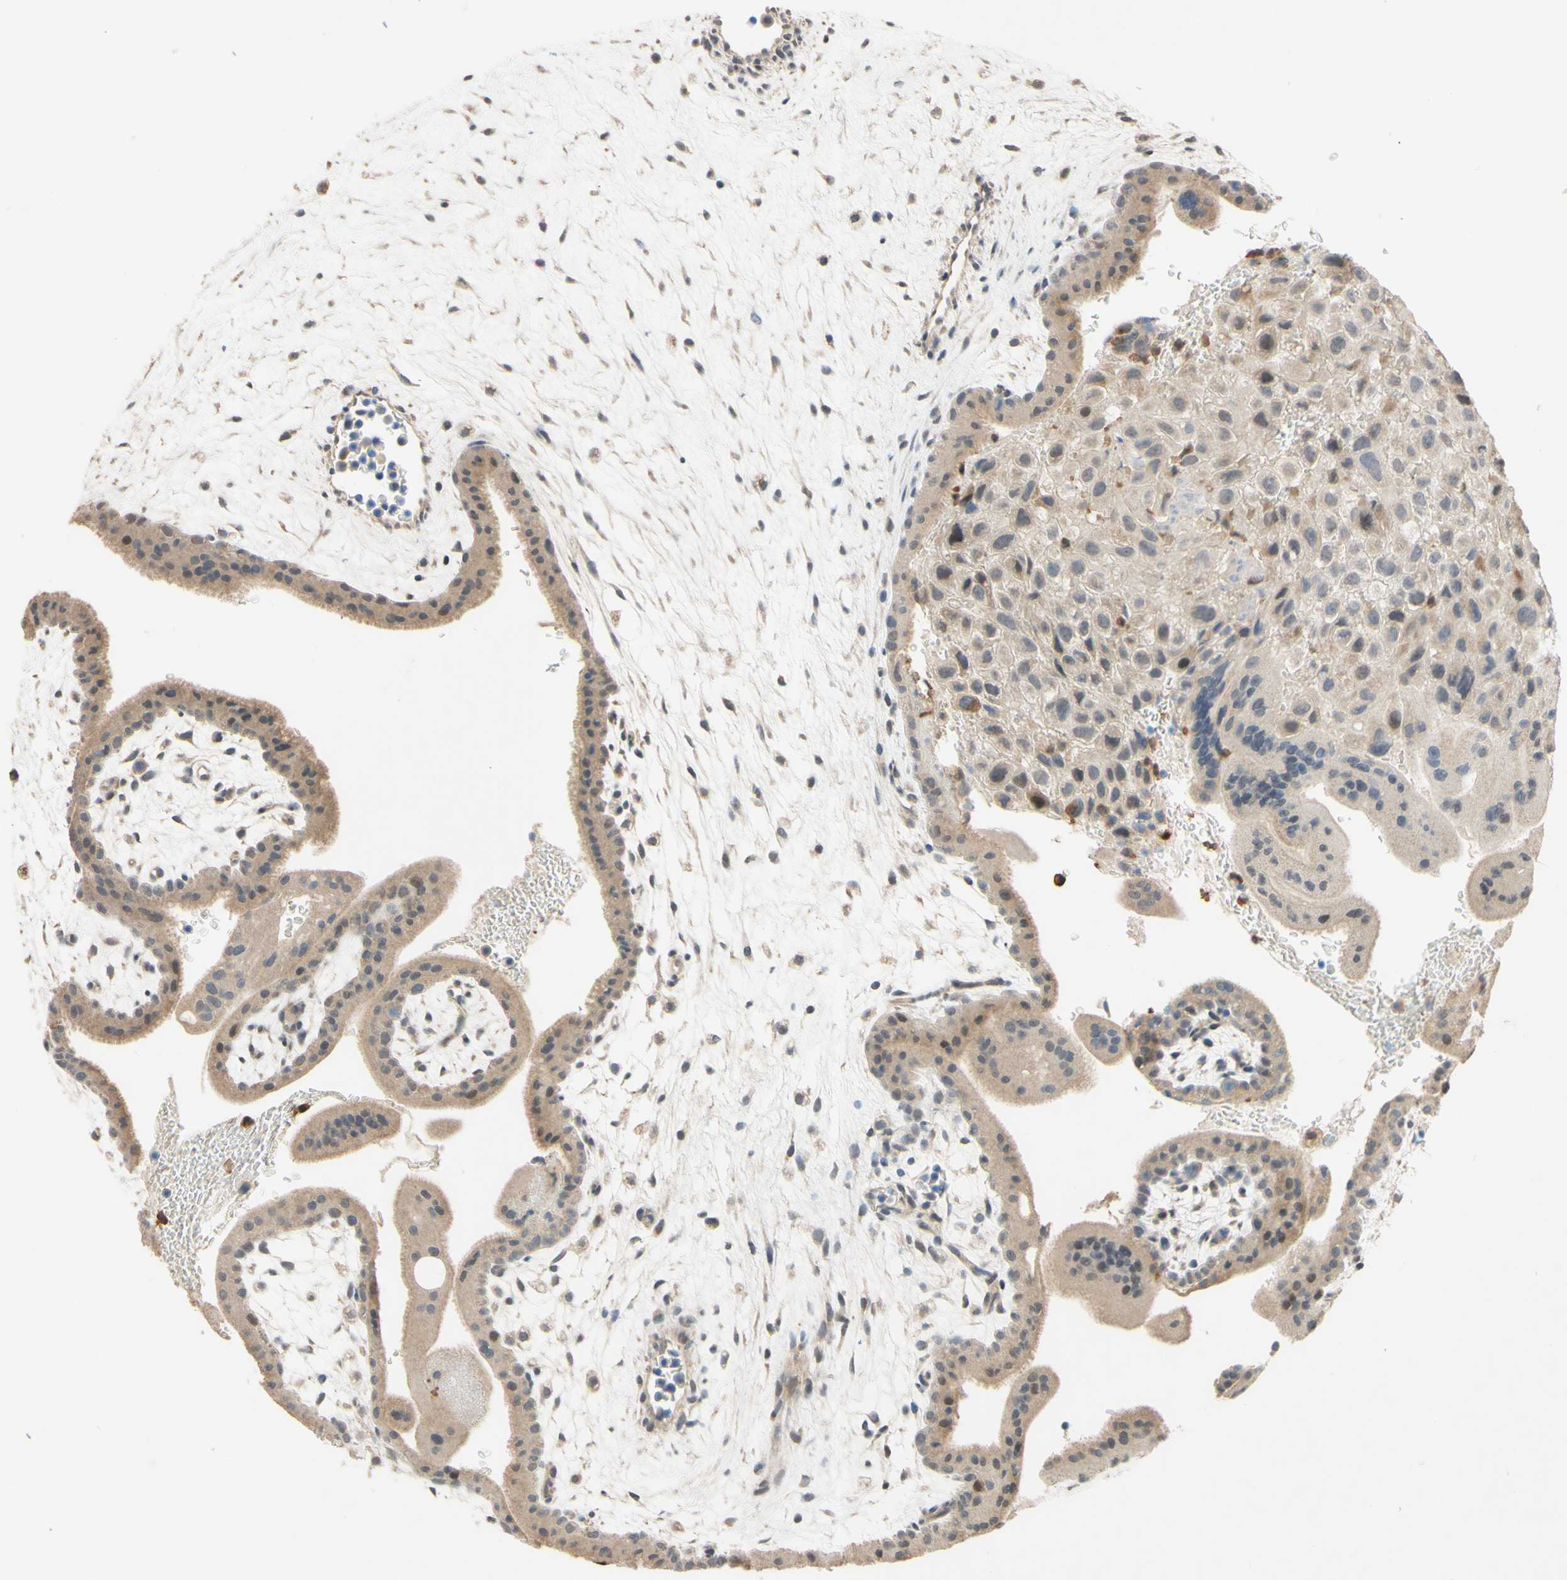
{"staining": {"intensity": "weak", "quantity": ">75%", "location": "cytoplasmic/membranous"}, "tissue": "placenta", "cell_type": "Decidual cells", "image_type": "normal", "snomed": [{"axis": "morphology", "description": "Normal tissue, NOS"}, {"axis": "topography", "description": "Placenta"}], "caption": "Immunohistochemical staining of normal human placenta displays low levels of weak cytoplasmic/membranous staining in about >75% of decidual cells.", "gene": "GATA1", "patient": {"sex": "female", "age": 35}}